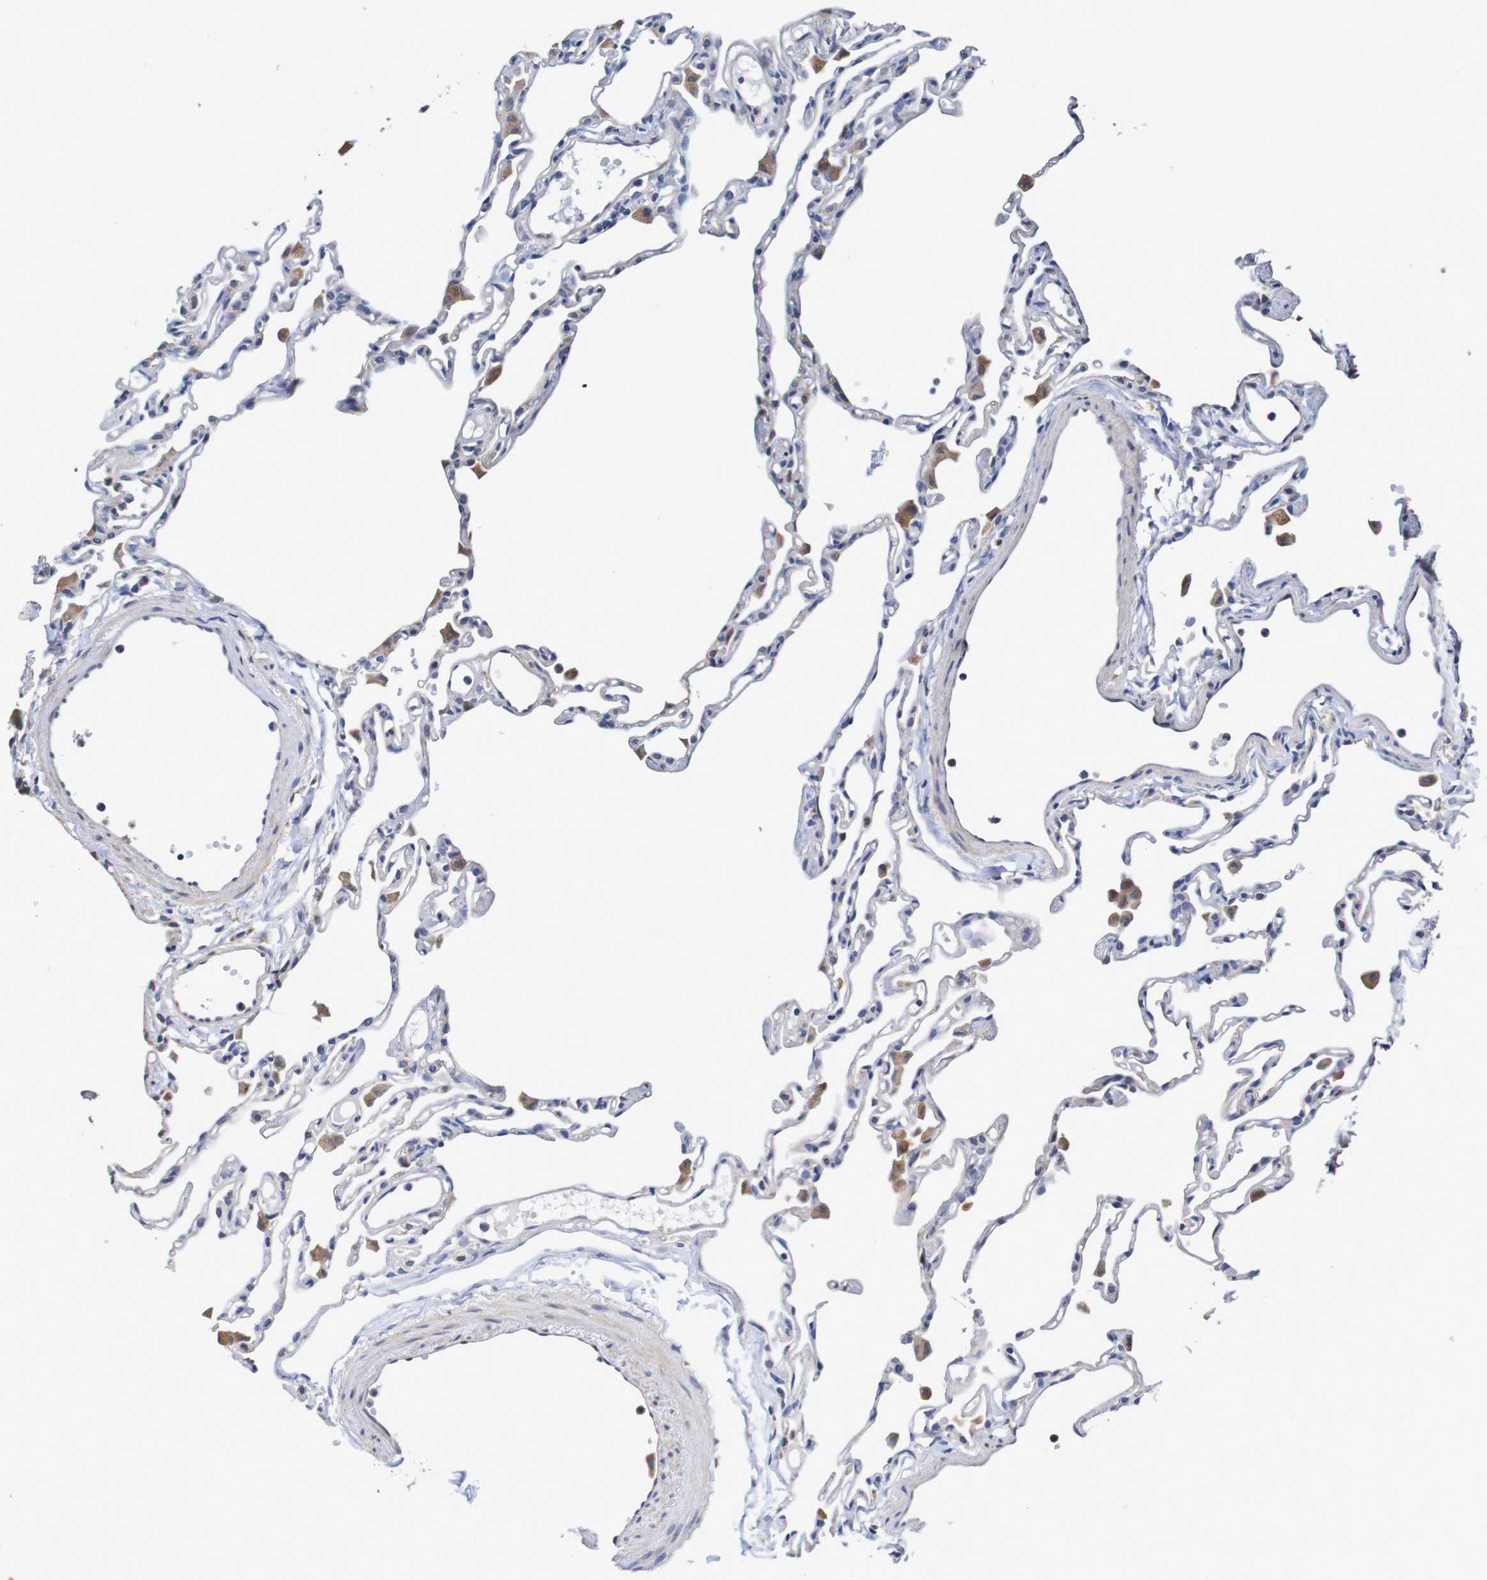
{"staining": {"intensity": "weak", "quantity": "<25%", "location": "cytoplasmic/membranous"}, "tissue": "lung", "cell_type": "Alveolar cells", "image_type": "normal", "snomed": [{"axis": "morphology", "description": "Normal tissue, NOS"}, {"axis": "topography", "description": "Lung"}], "caption": "Photomicrograph shows no protein staining in alveolar cells of normal lung.", "gene": "FIBP", "patient": {"sex": "female", "age": 49}}